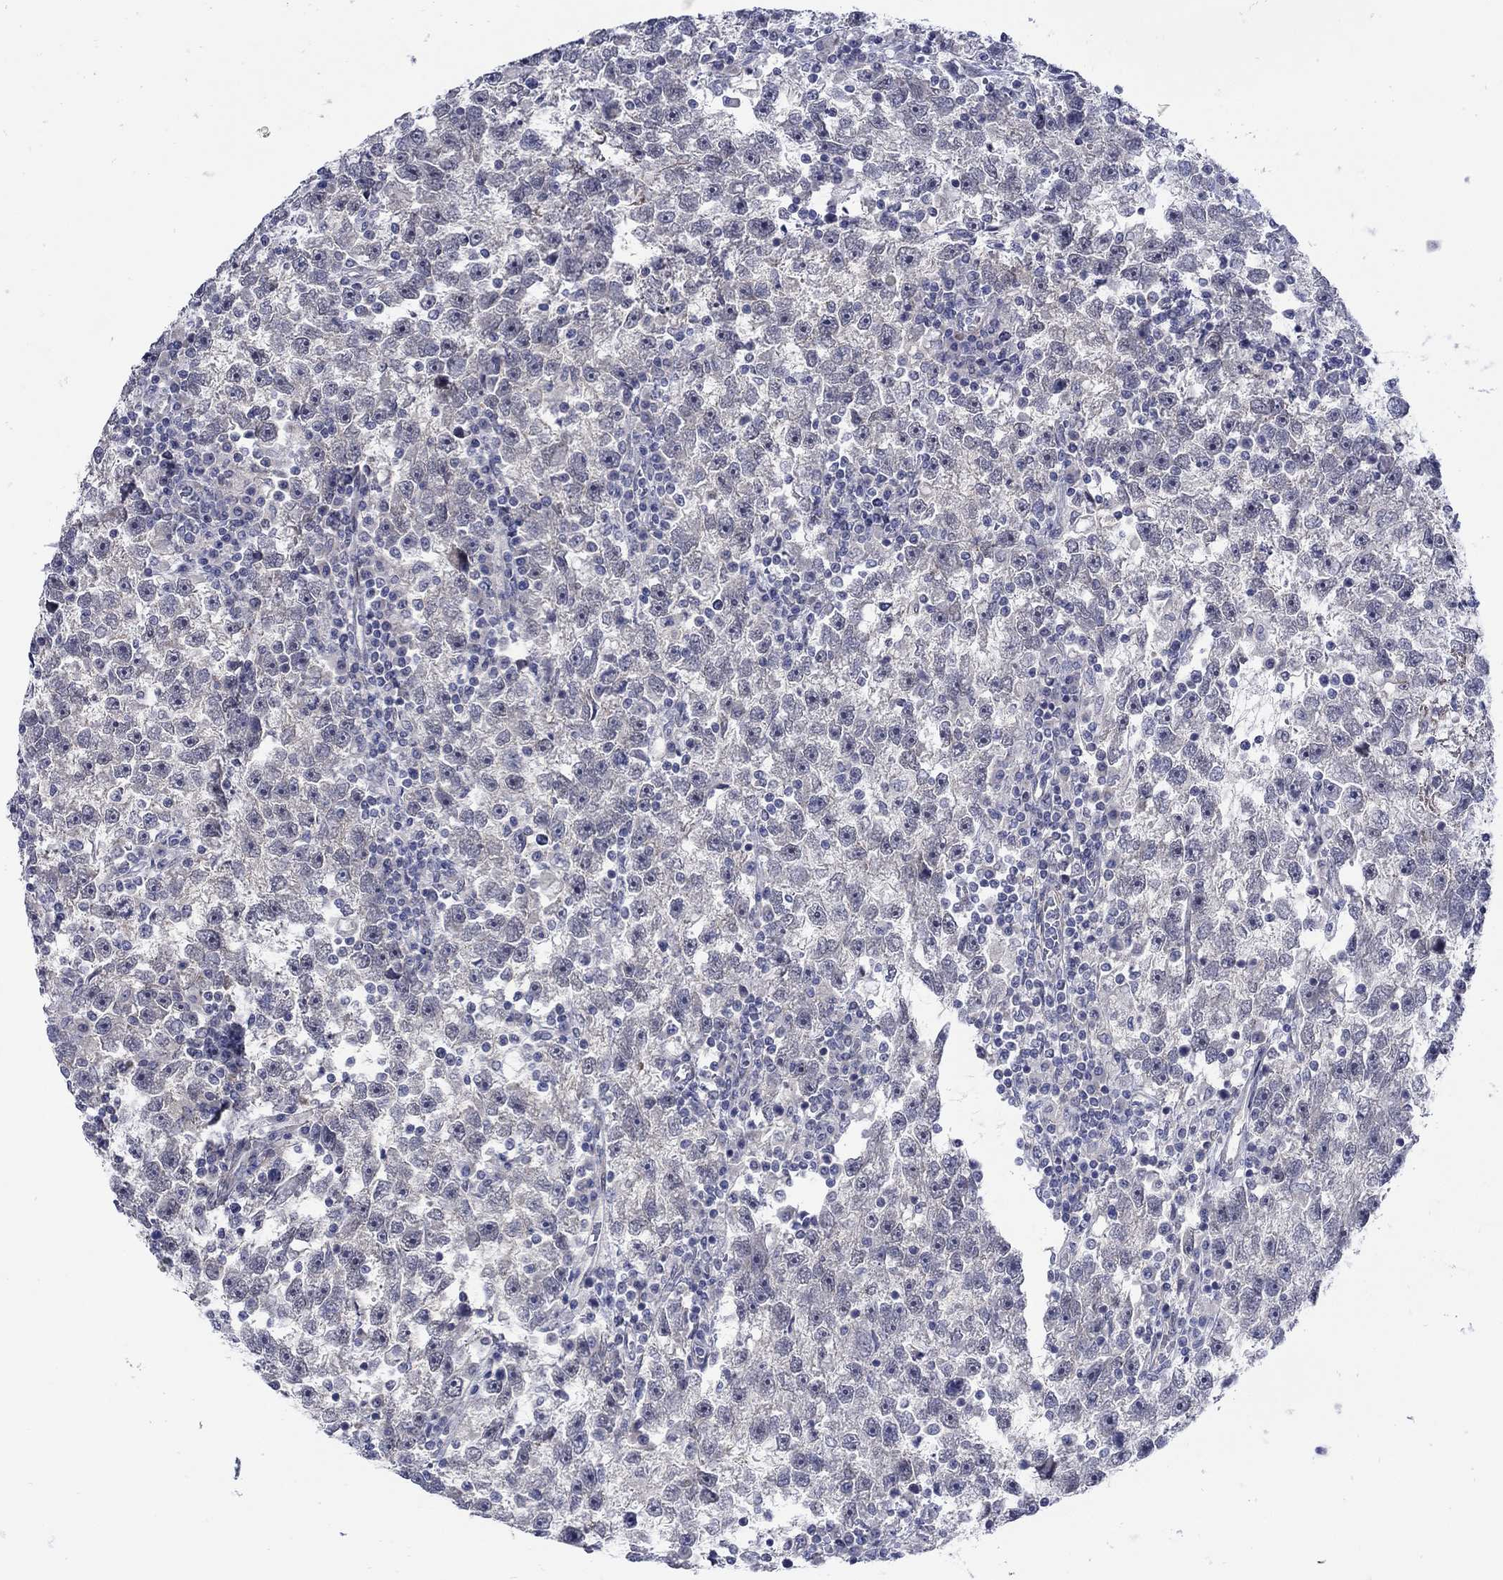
{"staining": {"intensity": "weak", "quantity": "25%-75%", "location": "cytoplasmic/membranous"}, "tissue": "testis cancer", "cell_type": "Tumor cells", "image_type": "cancer", "snomed": [{"axis": "morphology", "description": "Seminoma, NOS"}, {"axis": "topography", "description": "Testis"}], "caption": "An image of human testis seminoma stained for a protein displays weak cytoplasmic/membranous brown staining in tumor cells. The staining was performed using DAB (3,3'-diaminobenzidine), with brown indicating positive protein expression. Nuclei are stained blue with hematoxylin.", "gene": "SCN7A", "patient": {"sex": "male", "age": 47}}